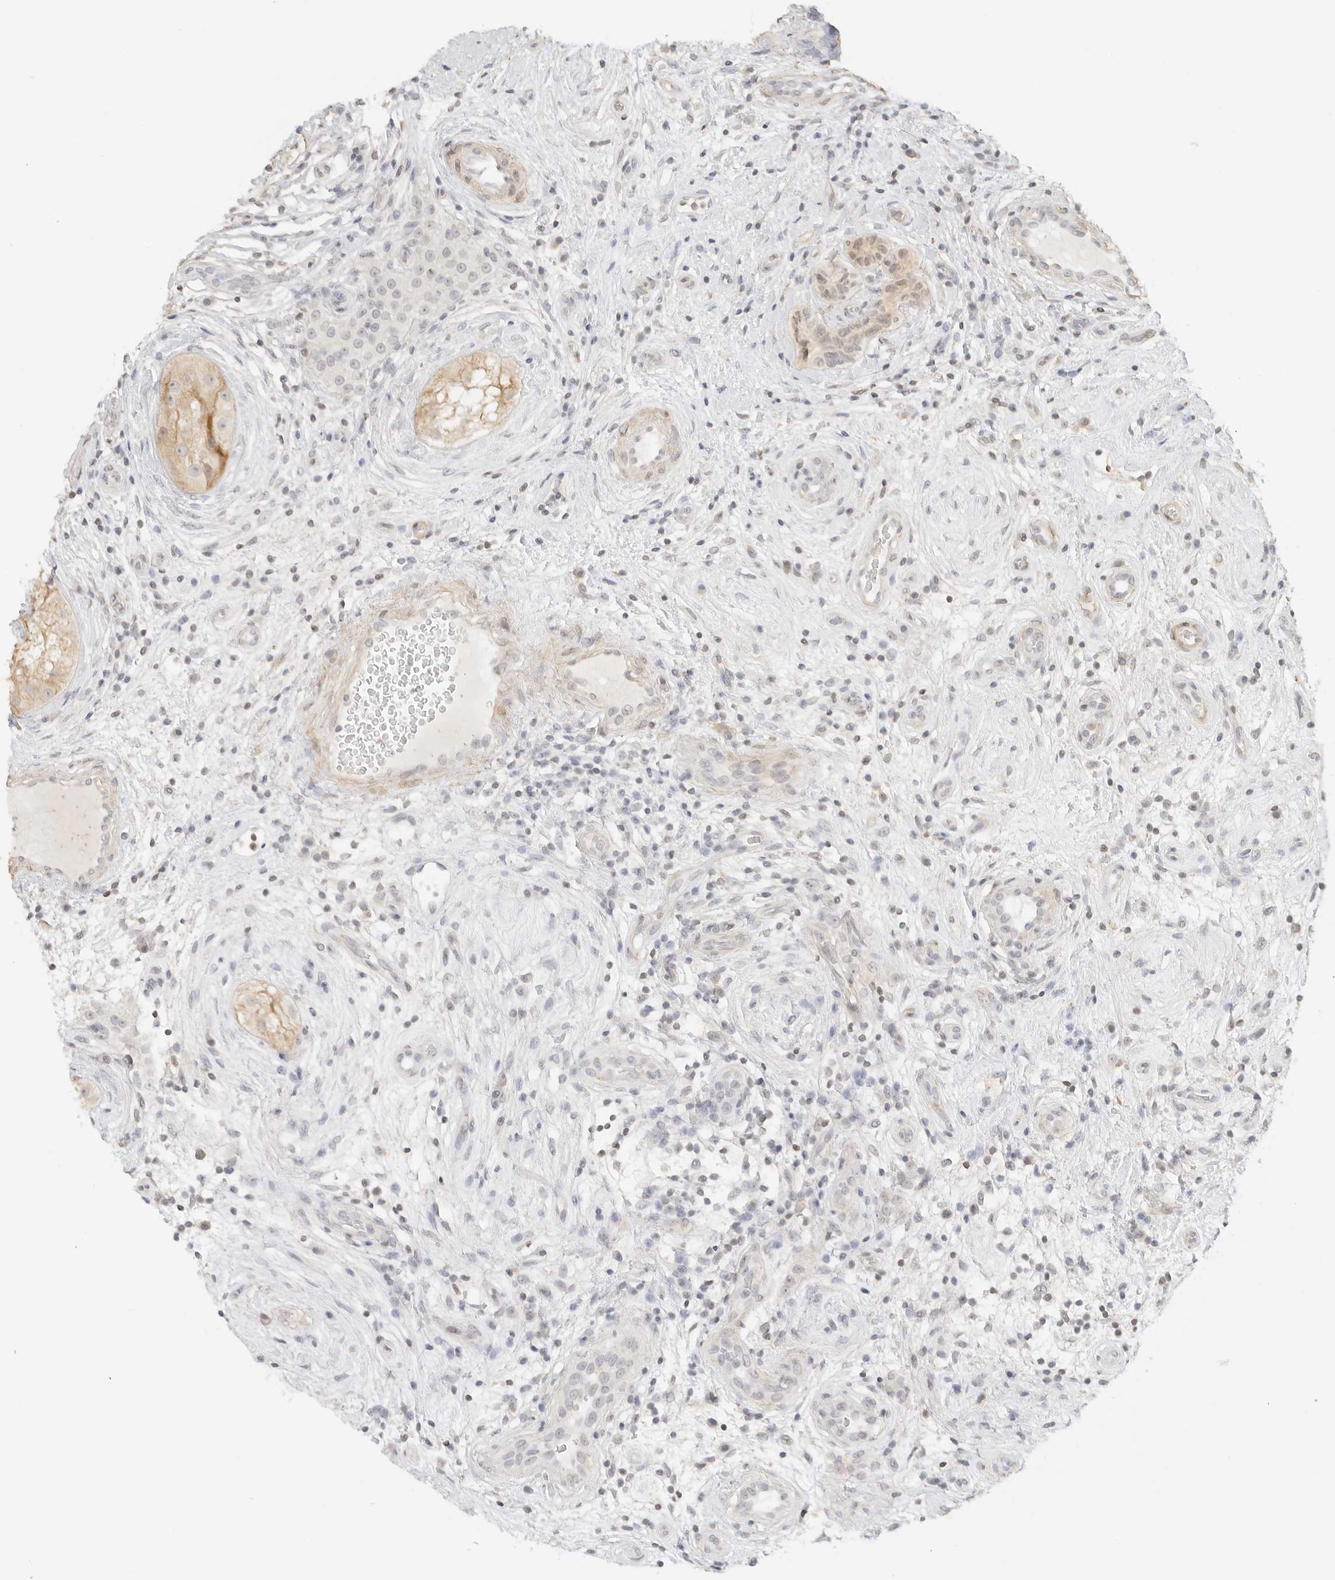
{"staining": {"intensity": "negative", "quantity": "none", "location": "none"}, "tissue": "testis cancer", "cell_type": "Tumor cells", "image_type": "cancer", "snomed": [{"axis": "morphology", "description": "Seminoma, NOS"}, {"axis": "topography", "description": "Testis"}], "caption": "Tumor cells are negative for protein expression in human testis cancer (seminoma).", "gene": "PCDH19", "patient": {"sex": "male", "age": 49}}